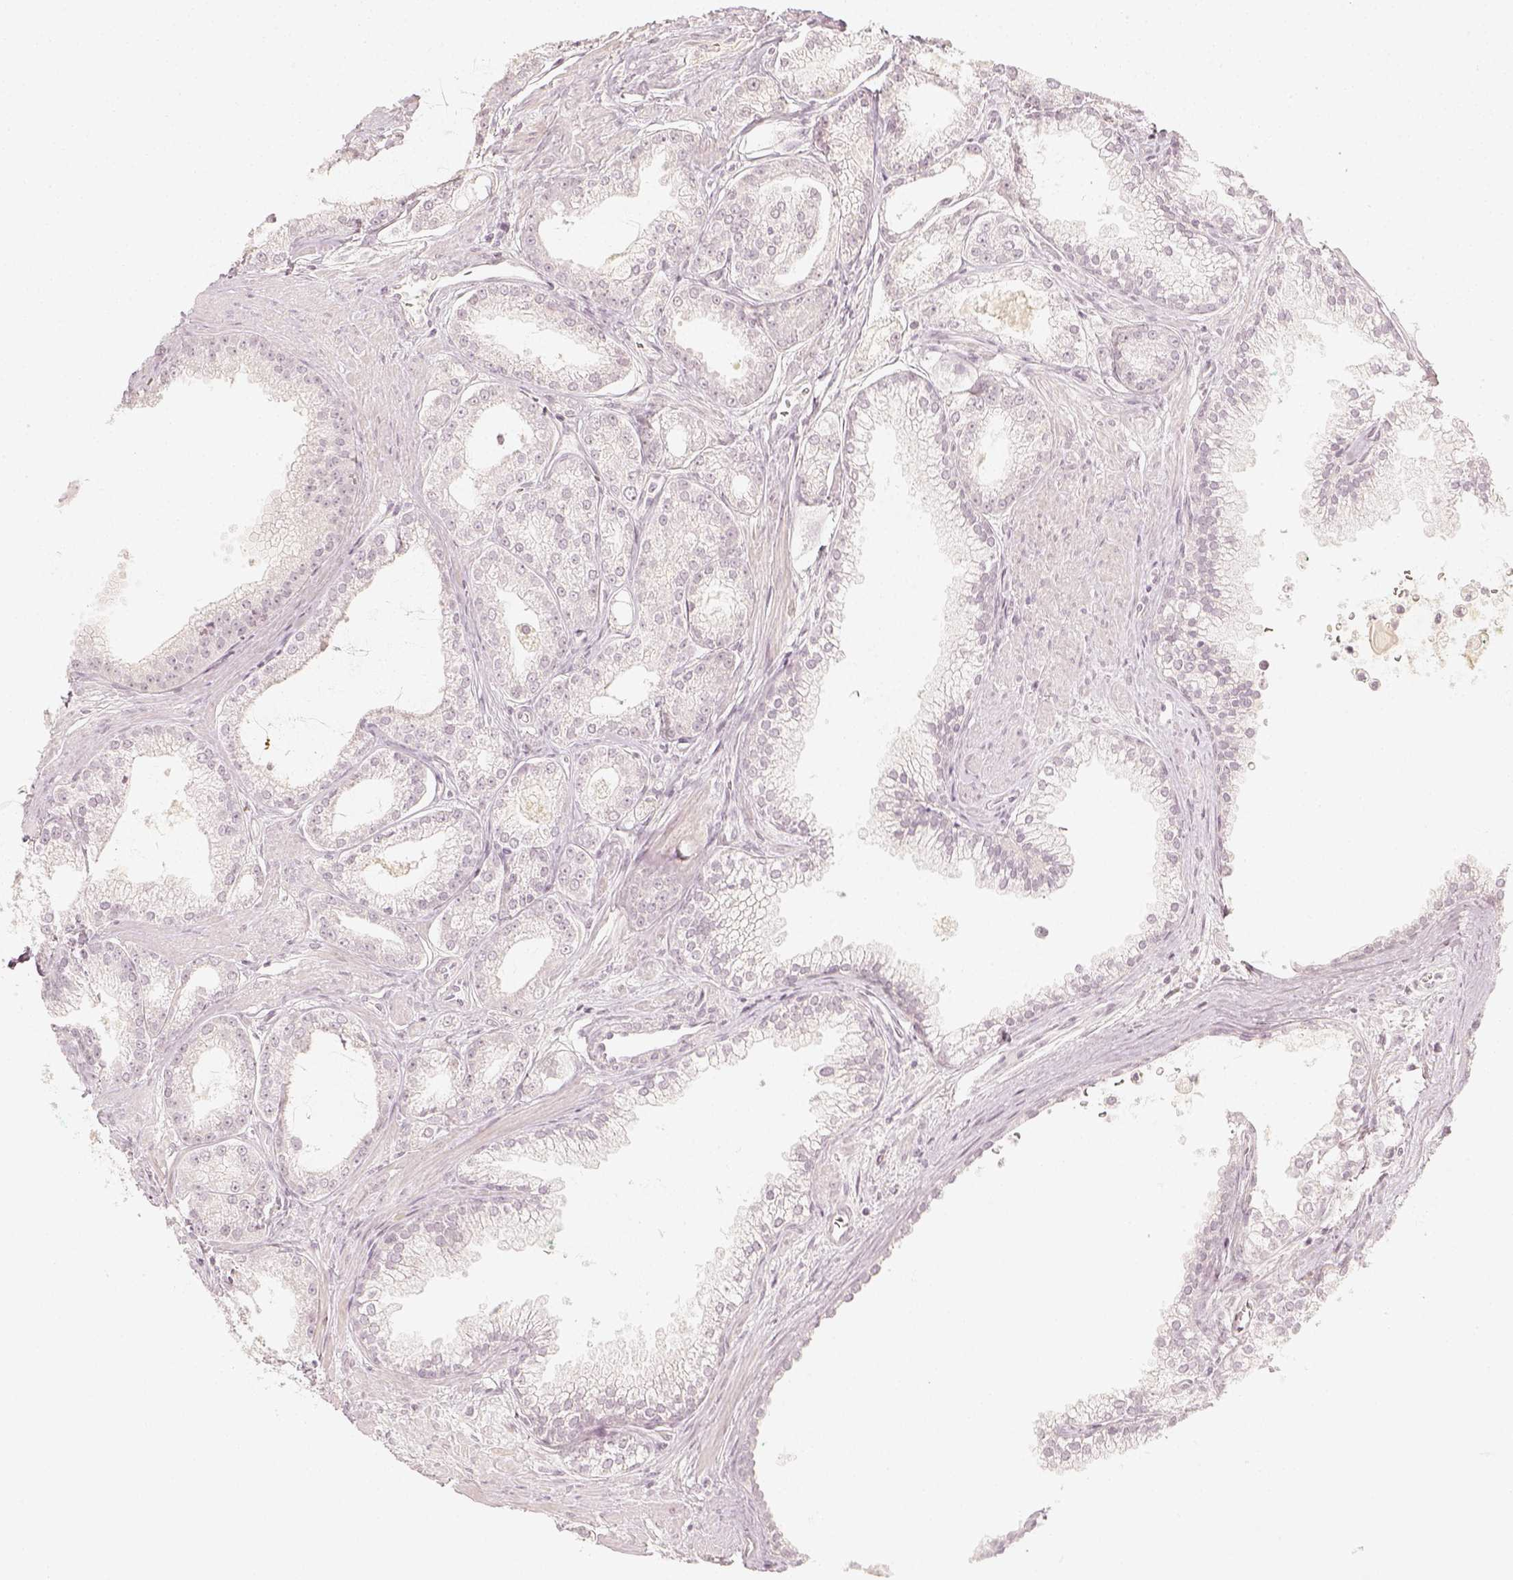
{"staining": {"intensity": "negative", "quantity": "none", "location": "none"}, "tissue": "prostate cancer", "cell_type": "Tumor cells", "image_type": "cancer", "snomed": [{"axis": "morphology", "description": "Adenocarcinoma, NOS"}, {"axis": "topography", "description": "Prostate"}], "caption": "High power microscopy image of an IHC micrograph of prostate adenocarcinoma, revealing no significant positivity in tumor cells. (Immunohistochemistry, brightfield microscopy, high magnification).", "gene": "DSG4", "patient": {"sex": "male", "age": 71}}